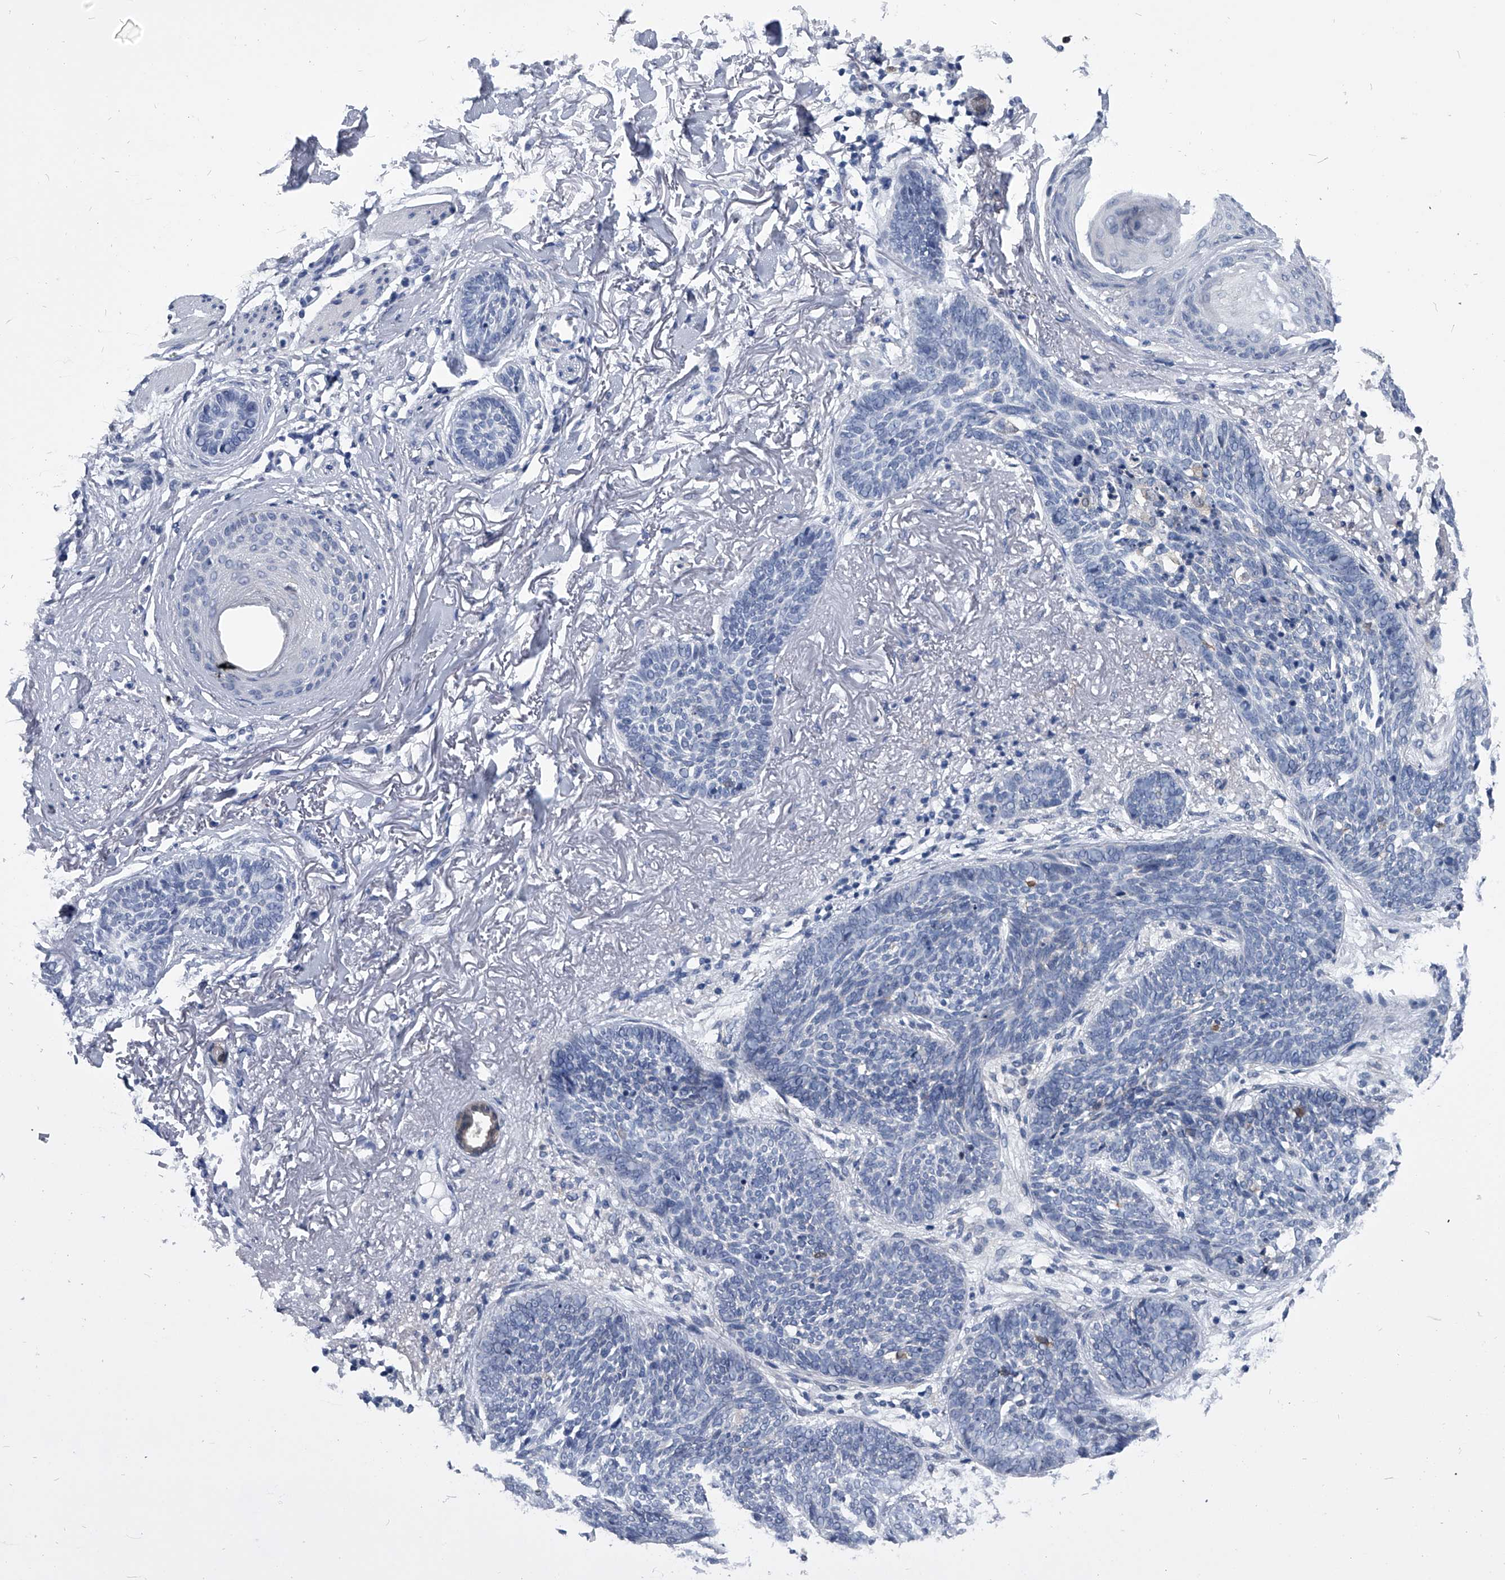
{"staining": {"intensity": "negative", "quantity": "none", "location": "none"}, "tissue": "skin cancer", "cell_type": "Tumor cells", "image_type": "cancer", "snomed": [{"axis": "morphology", "description": "Basal cell carcinoma"}, {"axis": "topography", "description": "Skin"}], "caption": "Immunohistochemistry image of skin cancer (basal cell carcinoma) stained for a protein (brown), which exhibits no staining in tumor cells. (Brightfield microscopy of DAB (3,3'-diaminobenzidine) immunohistochemistry (IHC) at high magnification).", "gene": "PDXK", "patient": {"sex": "female", "age": 70}}